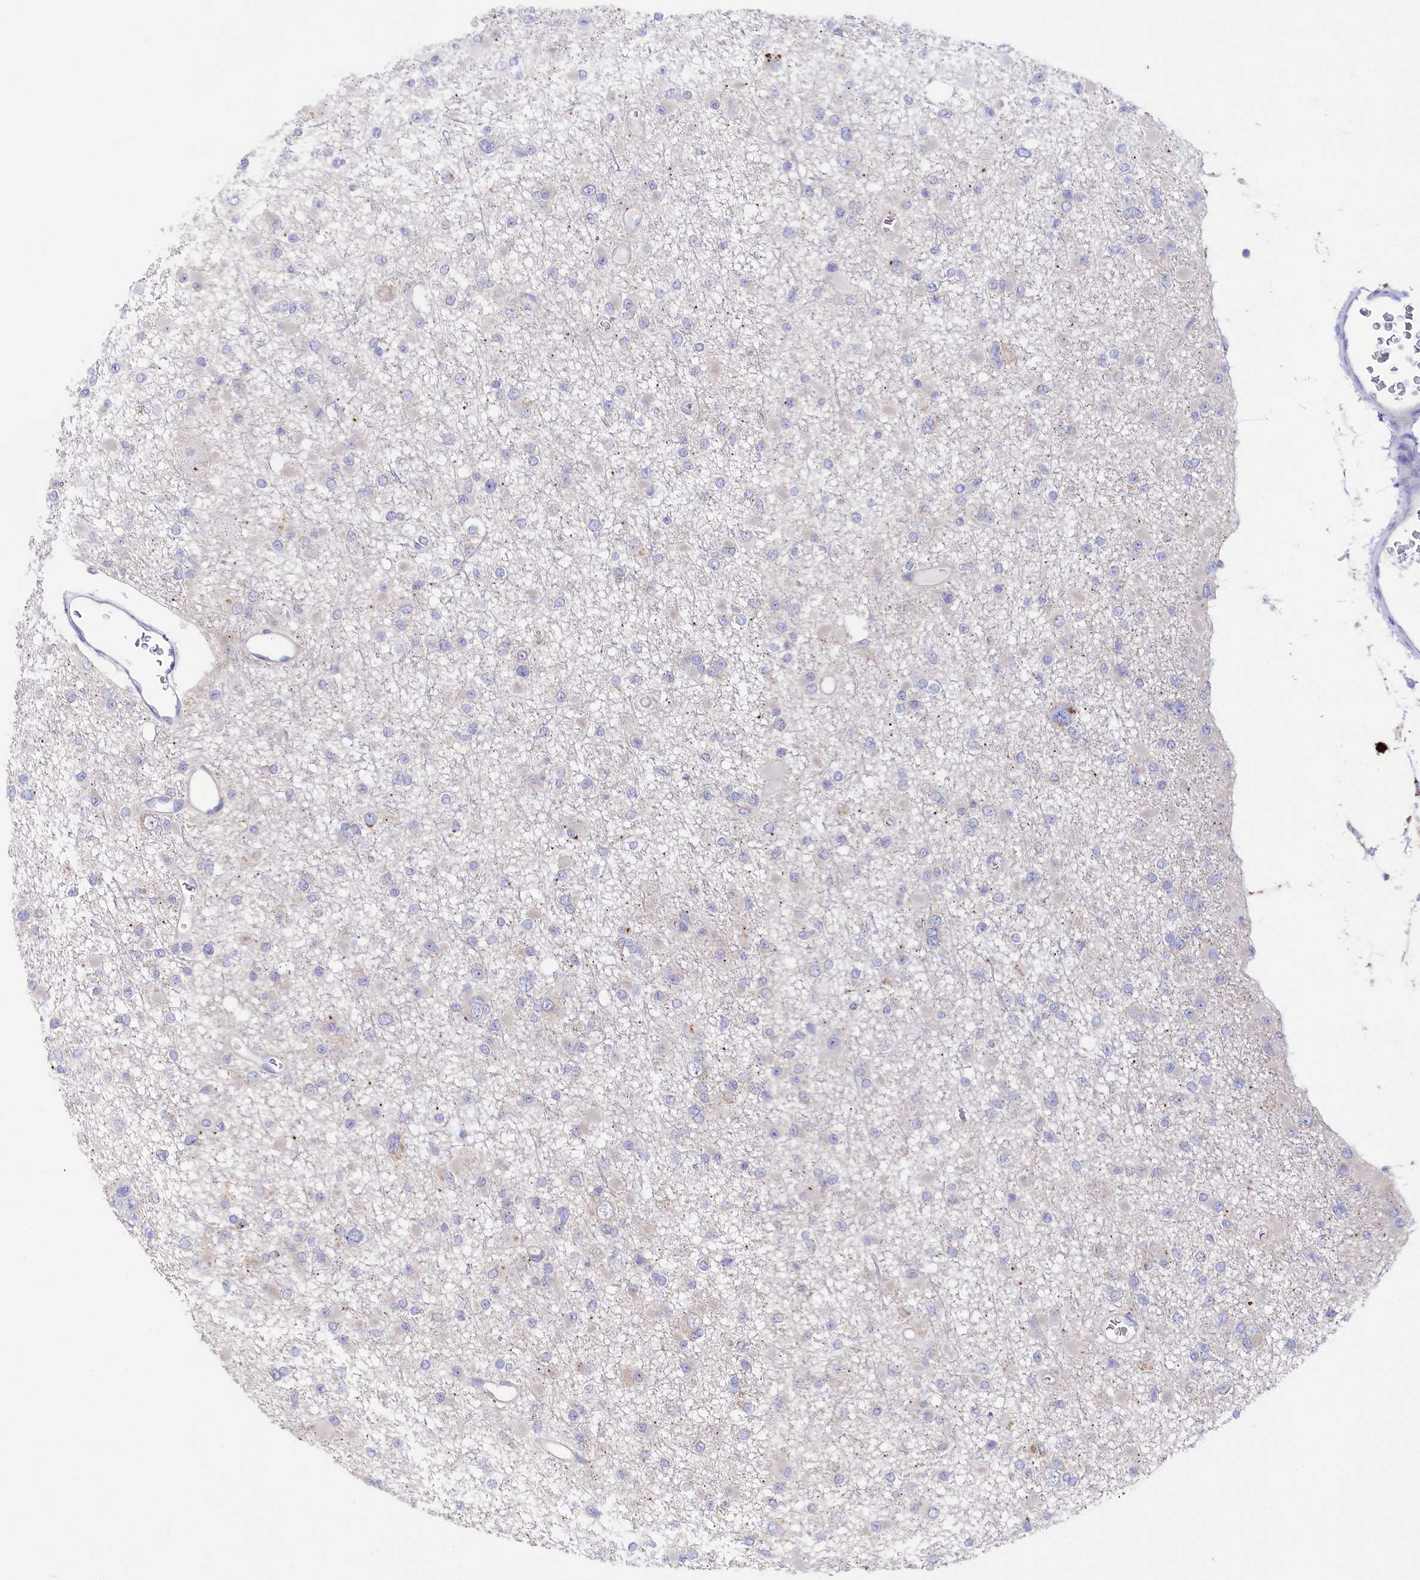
{"staining": {"intensity": "negative", "quantity": "none", "location": "none"}, "tissue": "glioma", "cell_type": "Tumor cells", "image_type": "cancer", "snomed": [{"axis": "morphology", "description": "Glioma, malignant, Low grade"}, {"axis": "topography", "description": "Brain"}], "caption": "Image shows no protein positivity in tumor cells of malignant glioma (low-grade) tissue.", "gene": "VPS26B", "patient": {"sex": "female", "age": 22}}